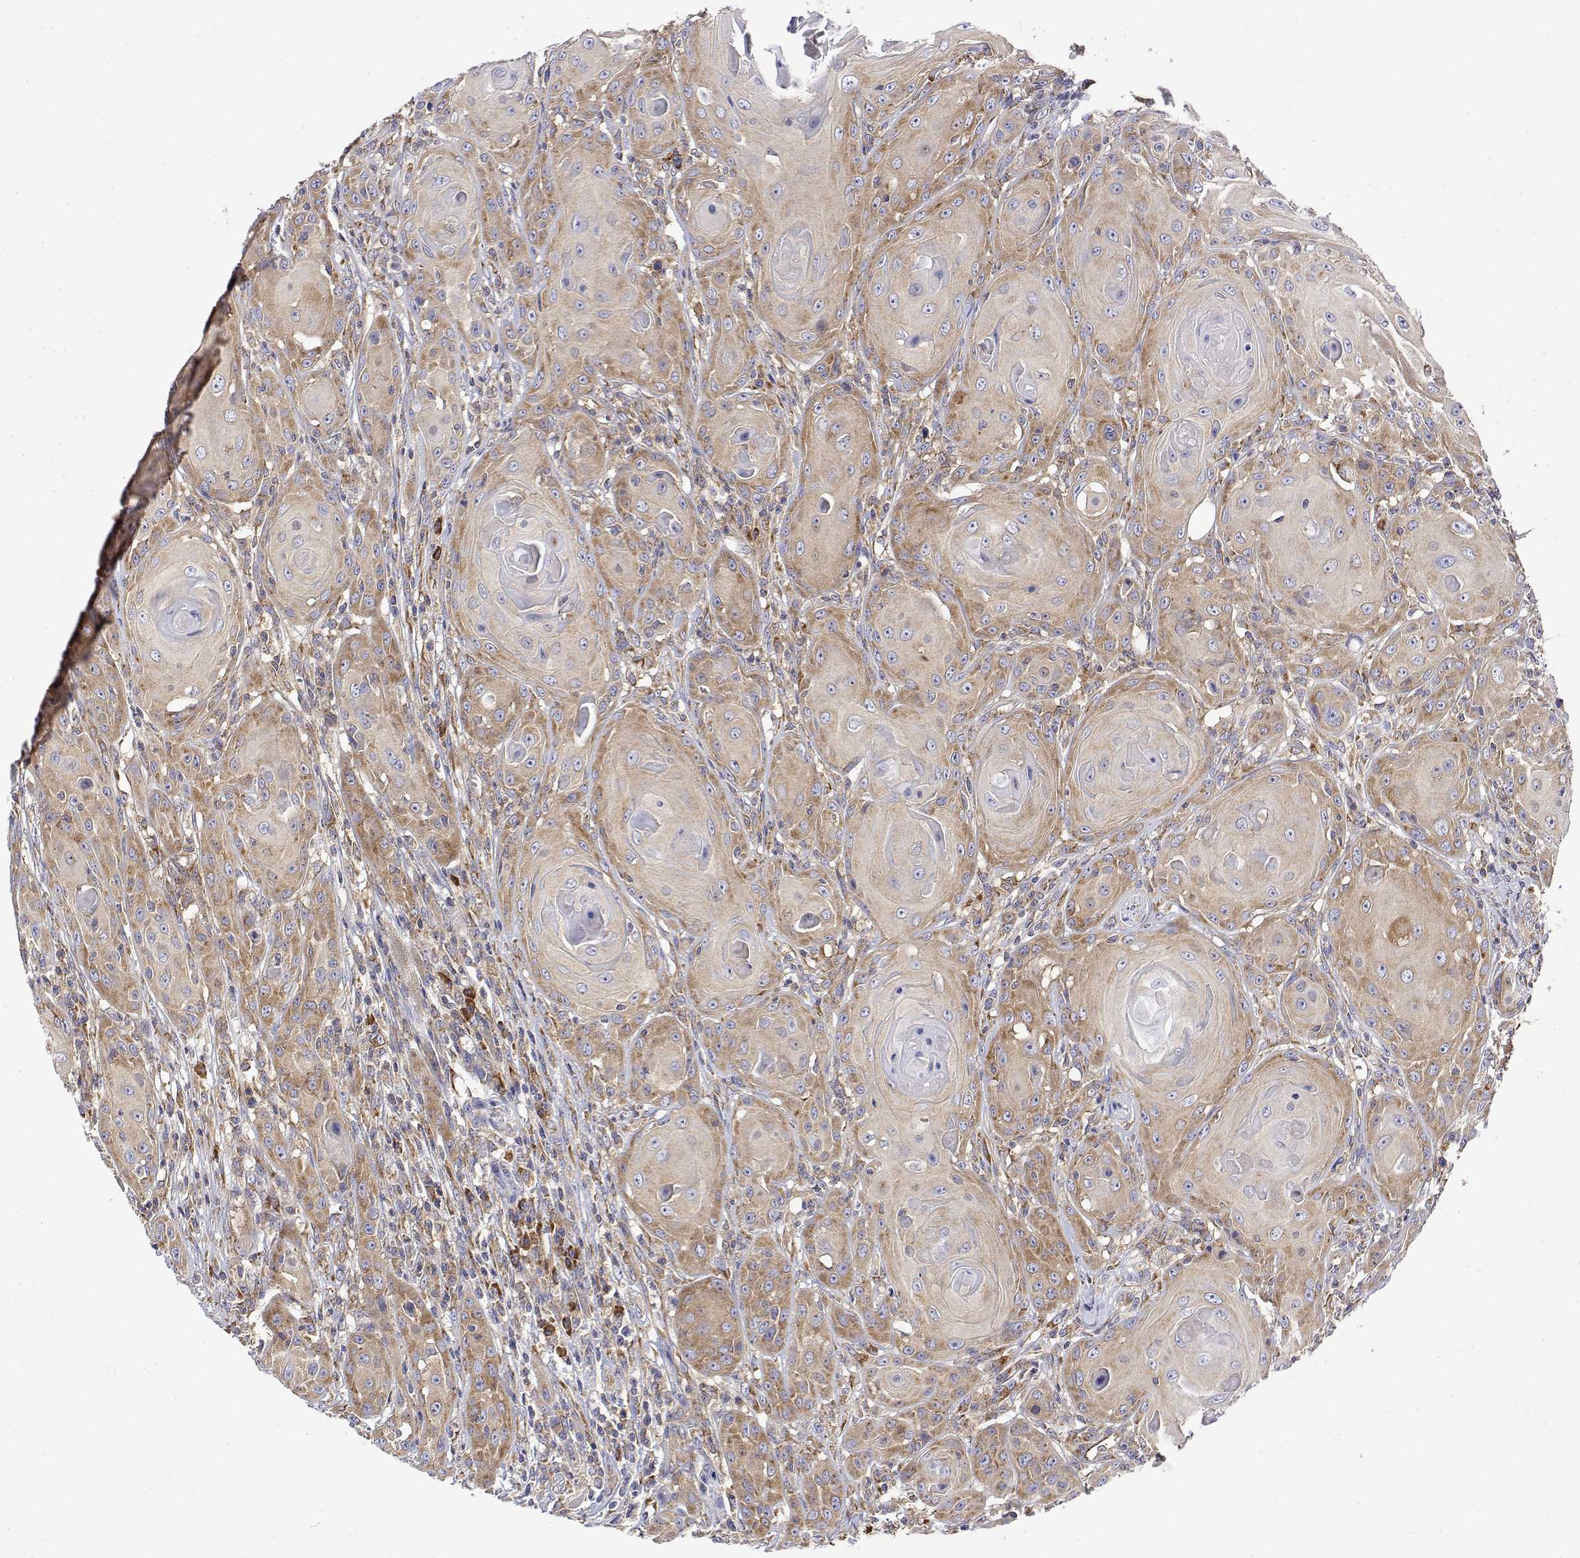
{"staining": {"intensity": "moderate", "quantity": "25%-75%", "location": "cytoplasmic/membranous"}, "tissue": "head and neck cancer", "cell_type": "Tumor cells", "image_type": "cancer", "snomed": [{"axis": "morphology", "description": "Squamous cell carcinoma, NOS"}, {"axis": "topography", "description": "Head-Neck"}], "caption": "Head and neck cancer tissue shows moderate cytoplasmic/membranous expression in approximately 25%-75% of tumor cells", "gene": "EEF1G", "patient": {"sex": "female", "age": 80}}